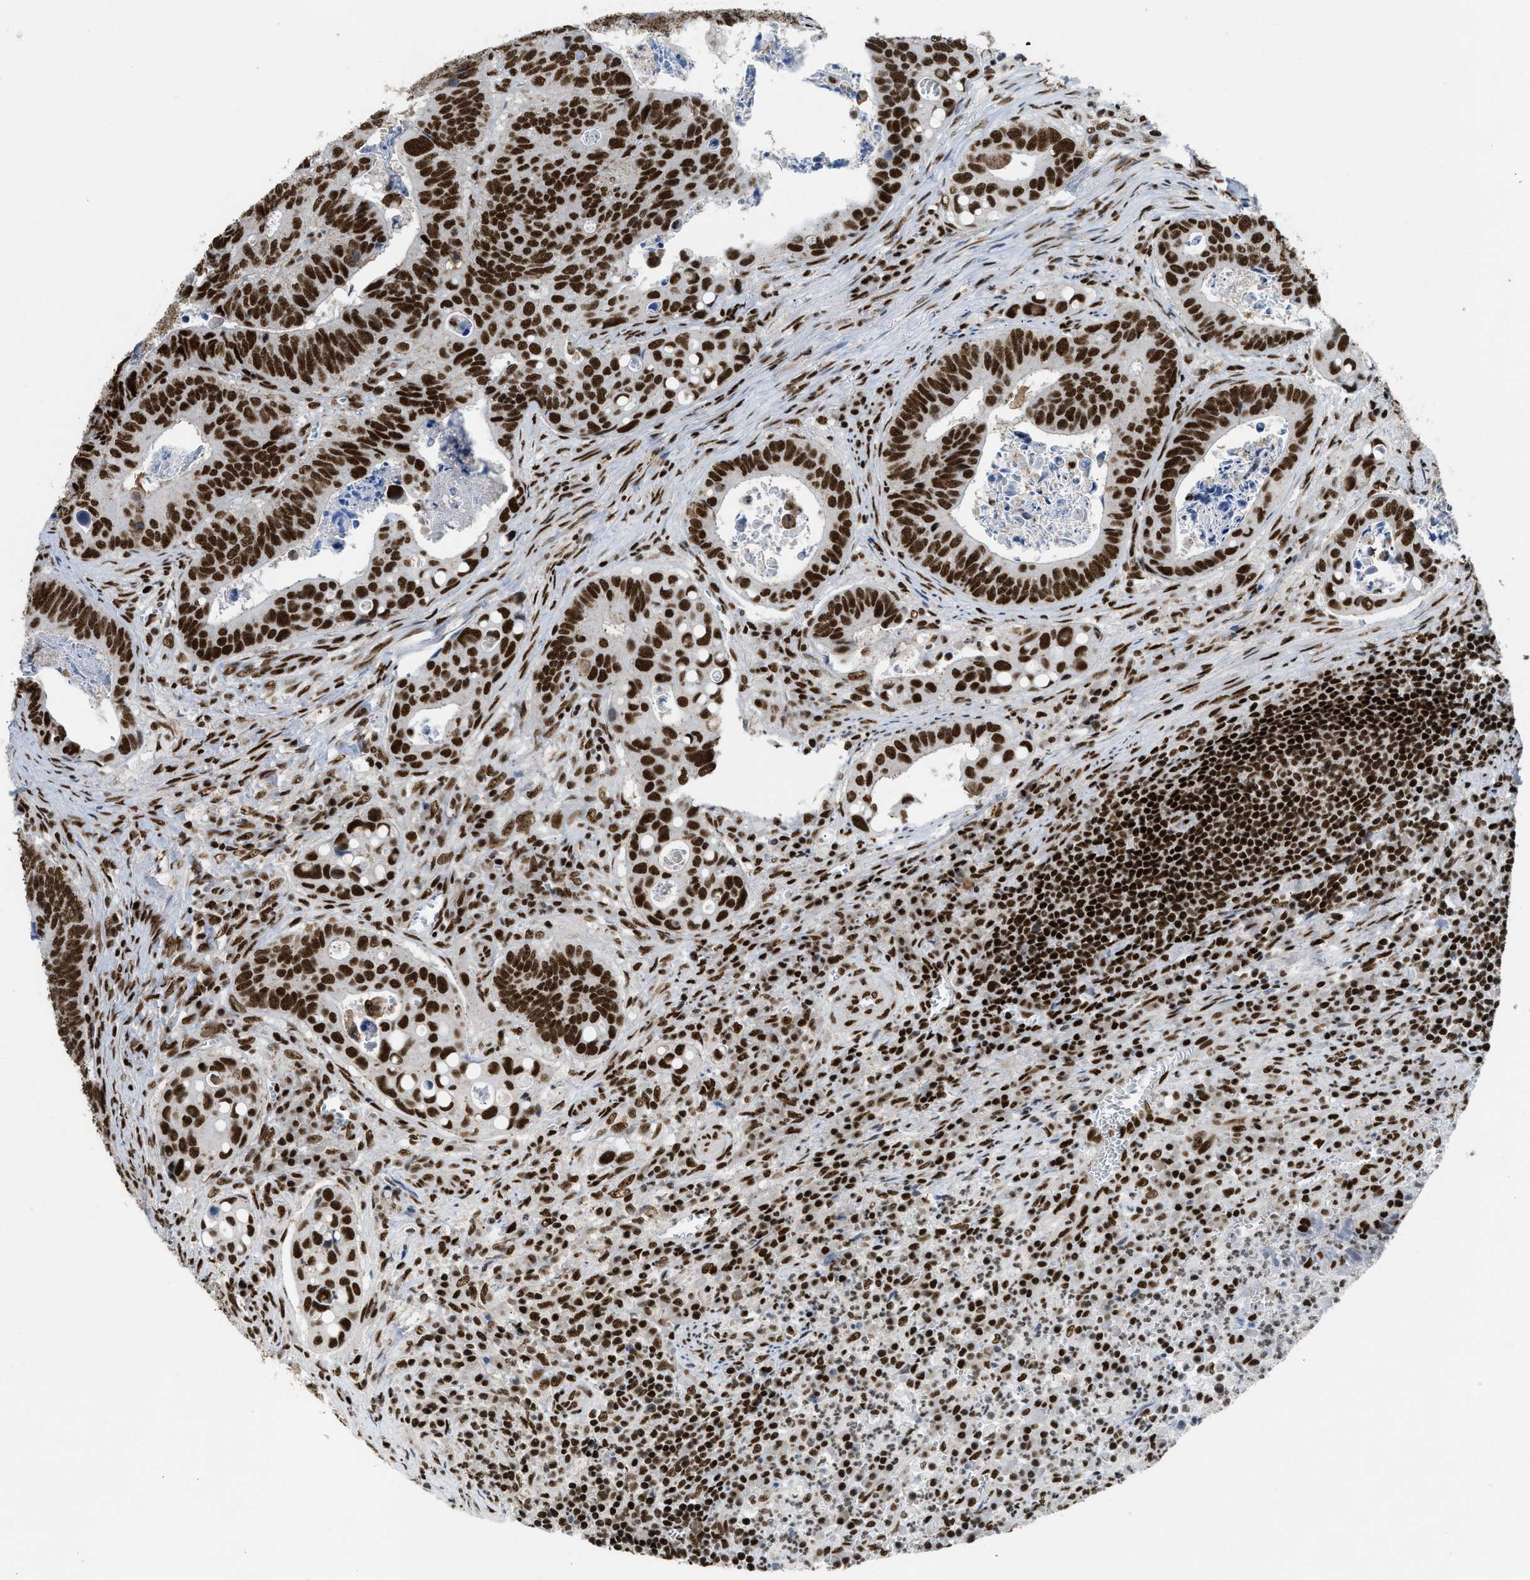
{"staining": {"intensity": "strong", "quantity": ">75%", "location": "nuclear"}, "tissue": "colorectal cancer", "cell_type": "Tumor cells", "image_type": "cancer", "snomed": [{"axis": "morphology", "description": "Inflammation, NOS"}, {"axis": "morphology", "description": "Adenocarcinoma, NOS"}, {"axis": "topography", "description": "Colon"}], "caption": "A high-resolution micrograph shows immunohistochemistry (IHC) staining of colorectal cancer, which reveals strong nuclear positivity in approximately >75% of tumor cells.", "gene": "SCAF4", "patient": {"sex": "male", "age": 72}}